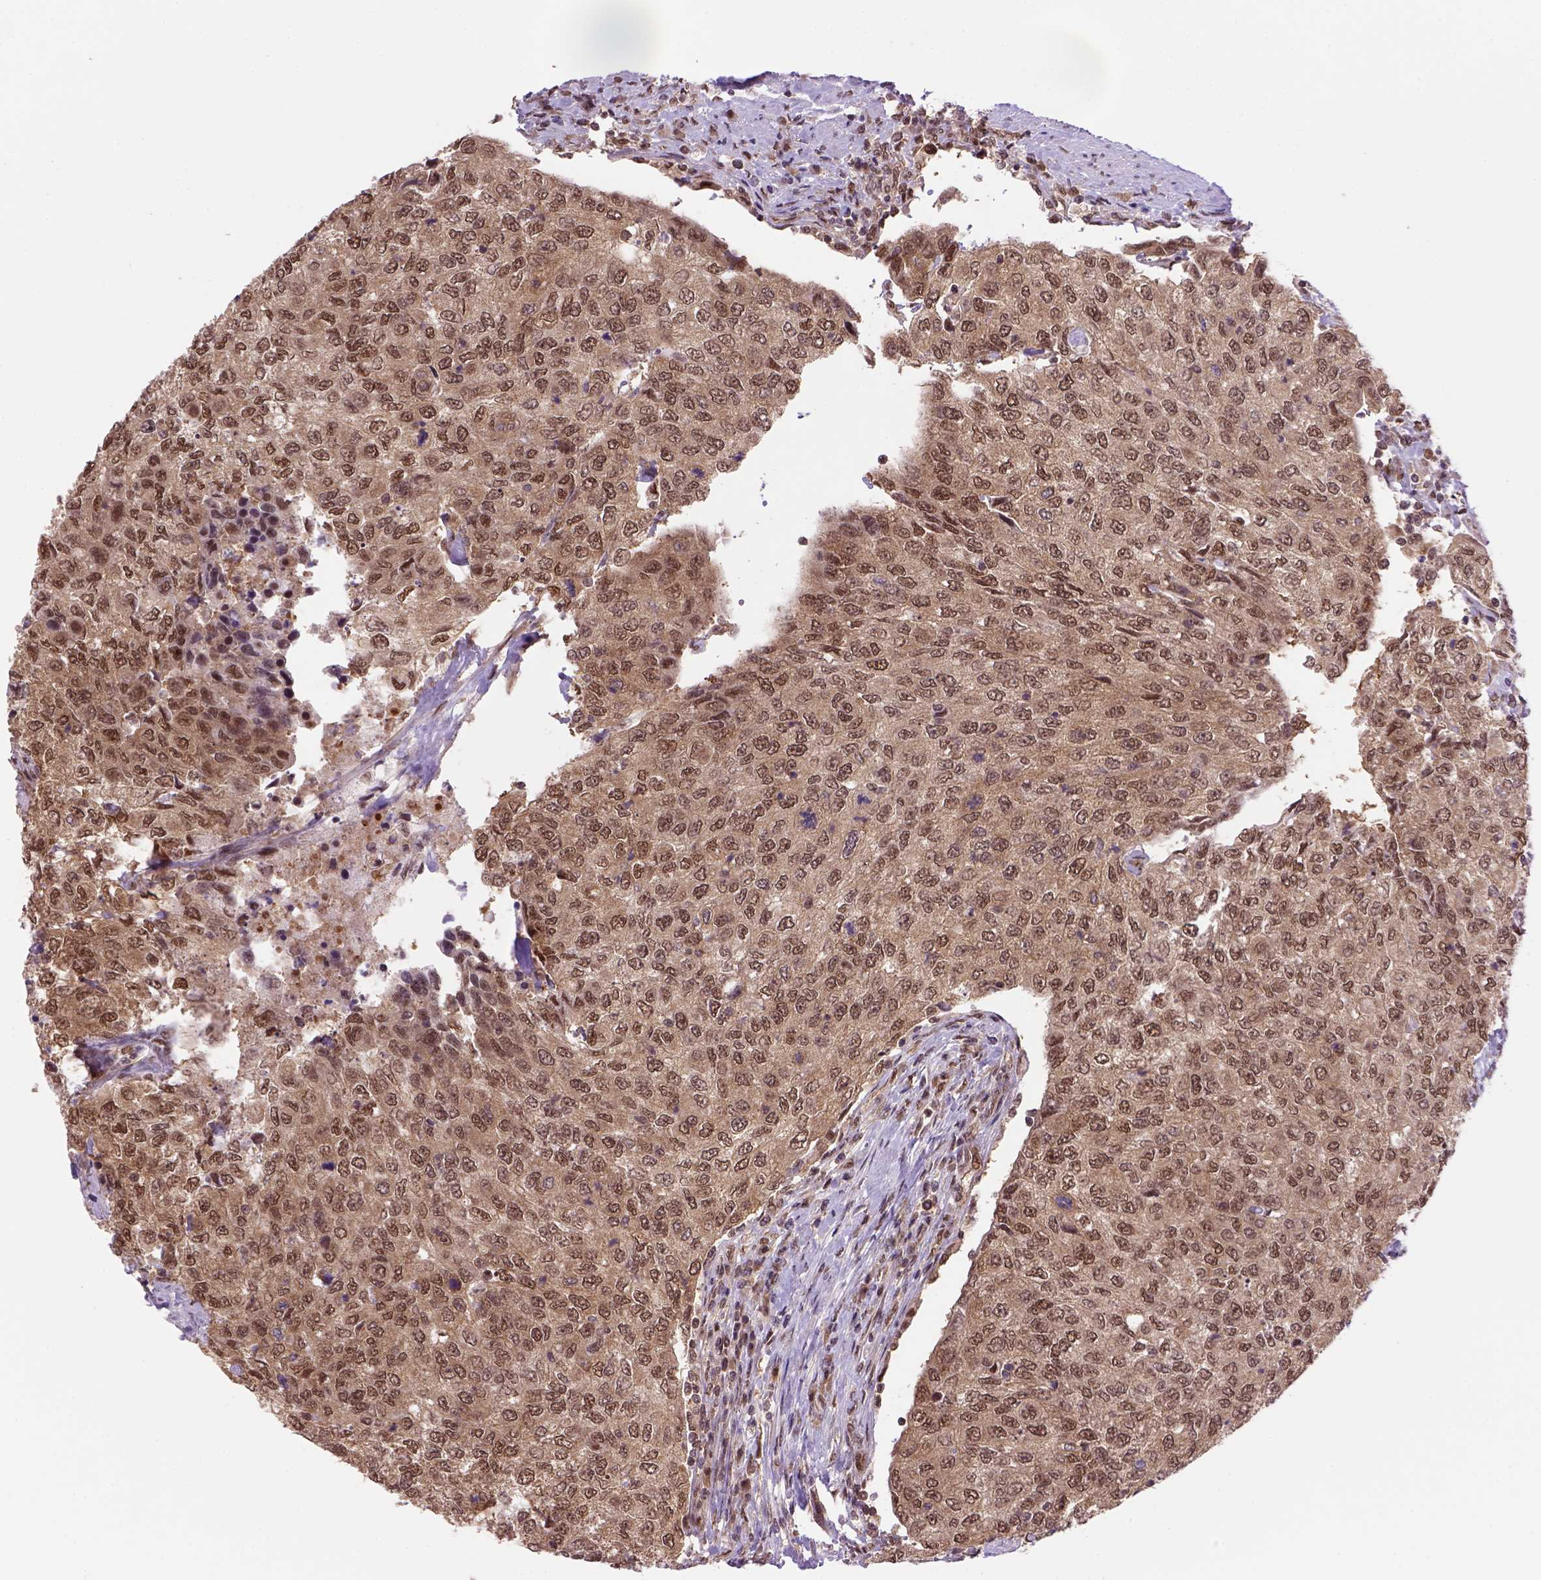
{"staining": {"intensity": "strong", "quantity": ">75%", "location": "cytoplasmic/membranous,nuclear"}, "tissue": "urothelial cancer", "cell_type": "Tumor cells", "image_type": "cancer", "snomed": [{"axis": "morphology", "description": "Urothelial carcinoma, High grade"}, {"axis": "topography", "description": "Urinary bladder"}], "caption": "Immunohistochemistry (IHC) staining of high-grade urothelial carcinoma, which shows high levels of strong cytoplasmic/membranous and nuclear staining in approximately >75% of tumor cells indicating strong cytoplasmic/membranous and nuclear protein expression. The staining was performed using DAB (brown) for protein detection and nuclei were counterstained in hematoxylin (blue).", "gene": "PSMC2", "patient": {"sex": "female", "age": 78}}